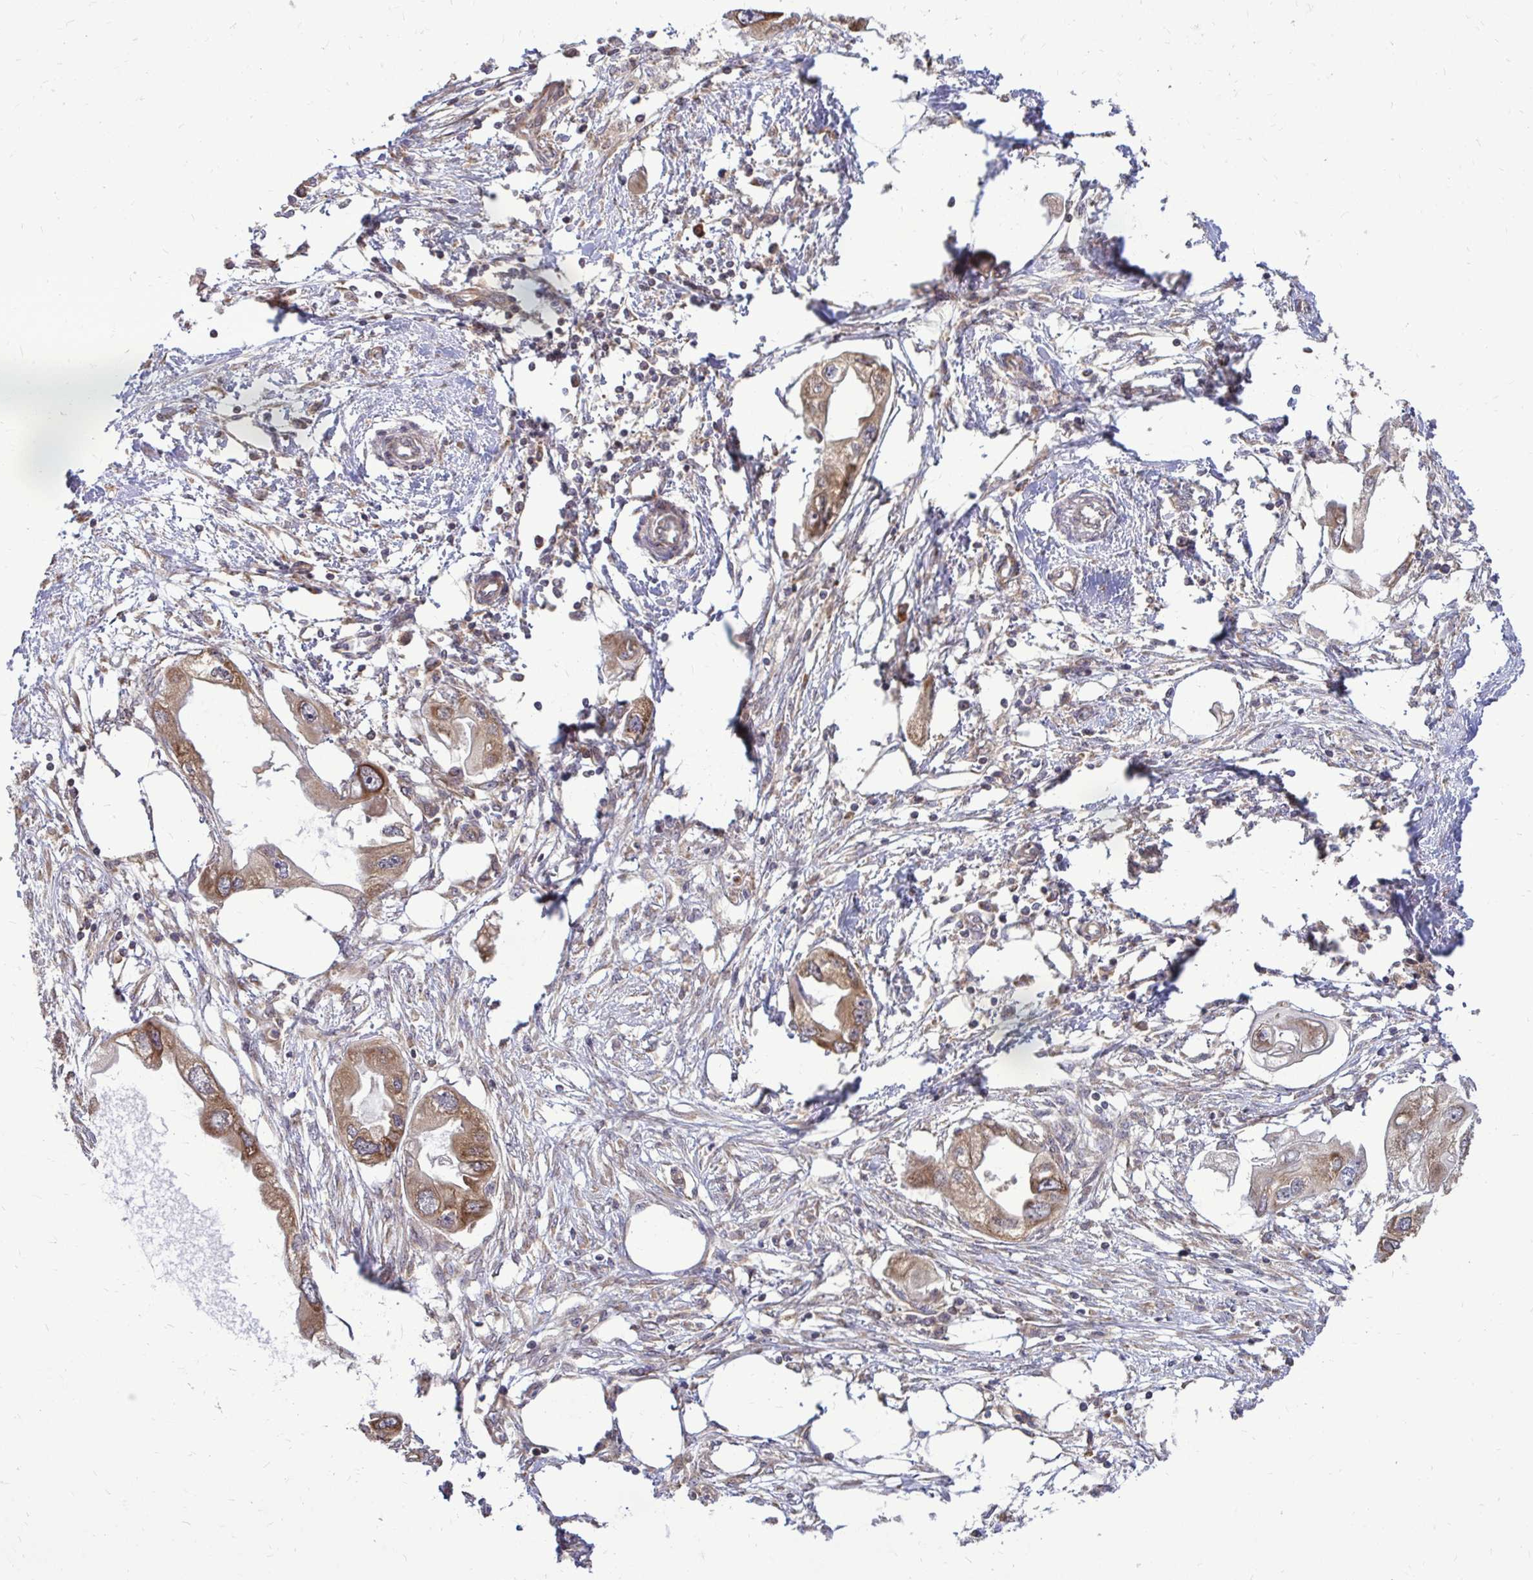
{"staining": {"intensity": "moderate", "quantity": ">75%", "location": "cytoplasmic/membranous"}, "tissue": "endometrial cancer", "cell_type": "Tumor cells", "image_type": "cancer", "snomed": [{"axis": "morphology", "description": "Adenocarcinoma, NOS"}, {"axis": "morphology", "description": "Adenocarcinoma, metastatic, NOS"}, {"axis": "topography", "description": "Adipose tissue"}, {"axis": "topography", "description": "Endometrium"}], "caption": "Adenocarcinoma (endometrial) stained with a protein marker demonstrates moderate staining in tumor cells.", "gene": "FMR1", "patient": {"sex": "female", "age": 67}}